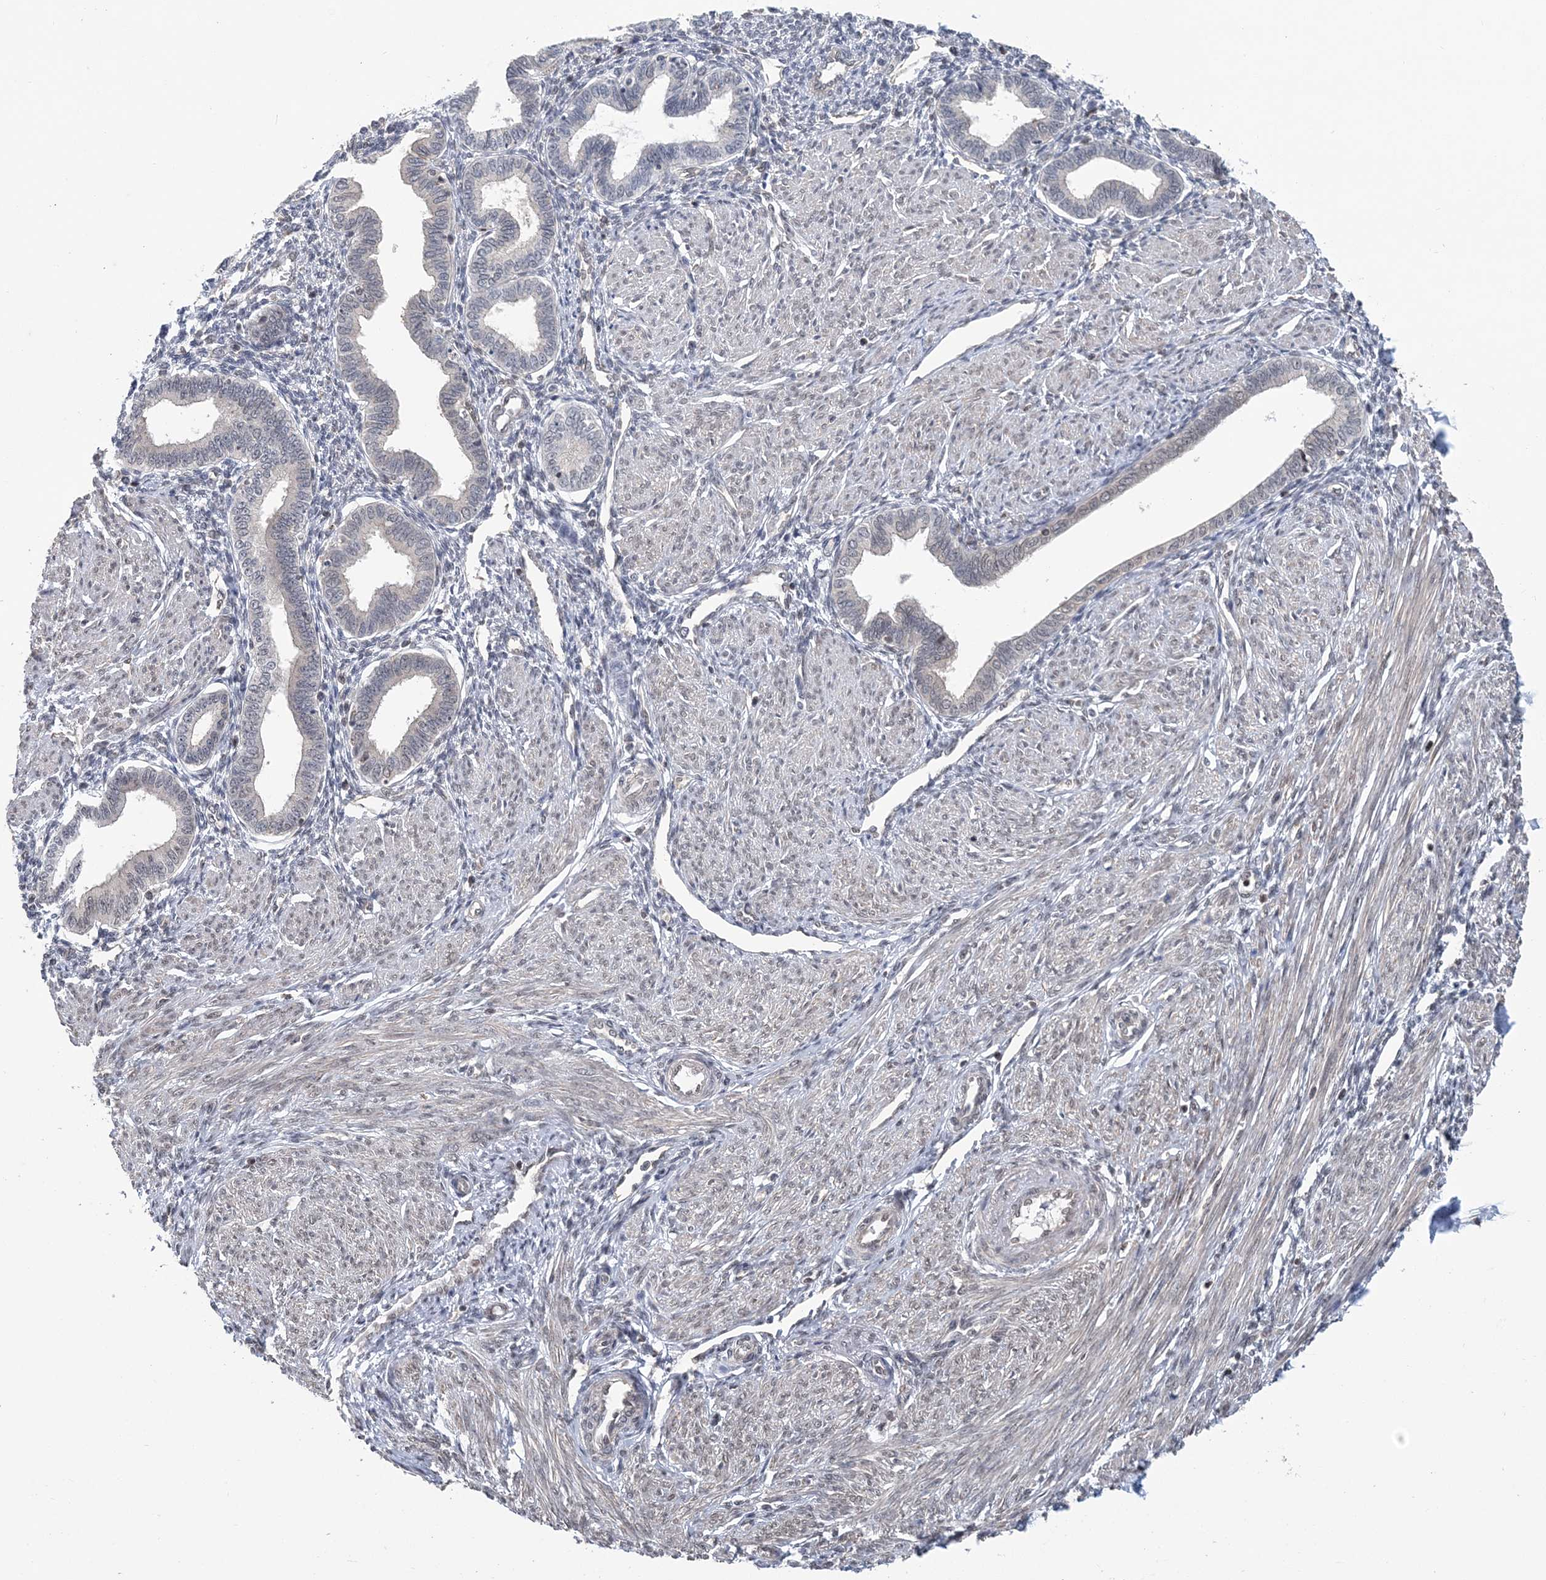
{"staining": {"intensity": "moderate", "quantity": "<25%", "location": "nuclear"}, "tissue": "endometrium", "cell_type": "Cells in endometrial stroma", "image_type": "normal", "snomed": [{"axis": "morphology", "description": "Normal tissue, NOS"}, {"axis": "topography", "description": "Endometrium"}], "caption": "Immunohistochemistry (IHC) photomicrograph of benign endometrium stained for a protein (brown), which reveals low levels of moderate nuclear staining in about <25% of cells in endometrial stroma.", "gene": "CCDC152", "patient": {"sex": "female", "age": 53}}